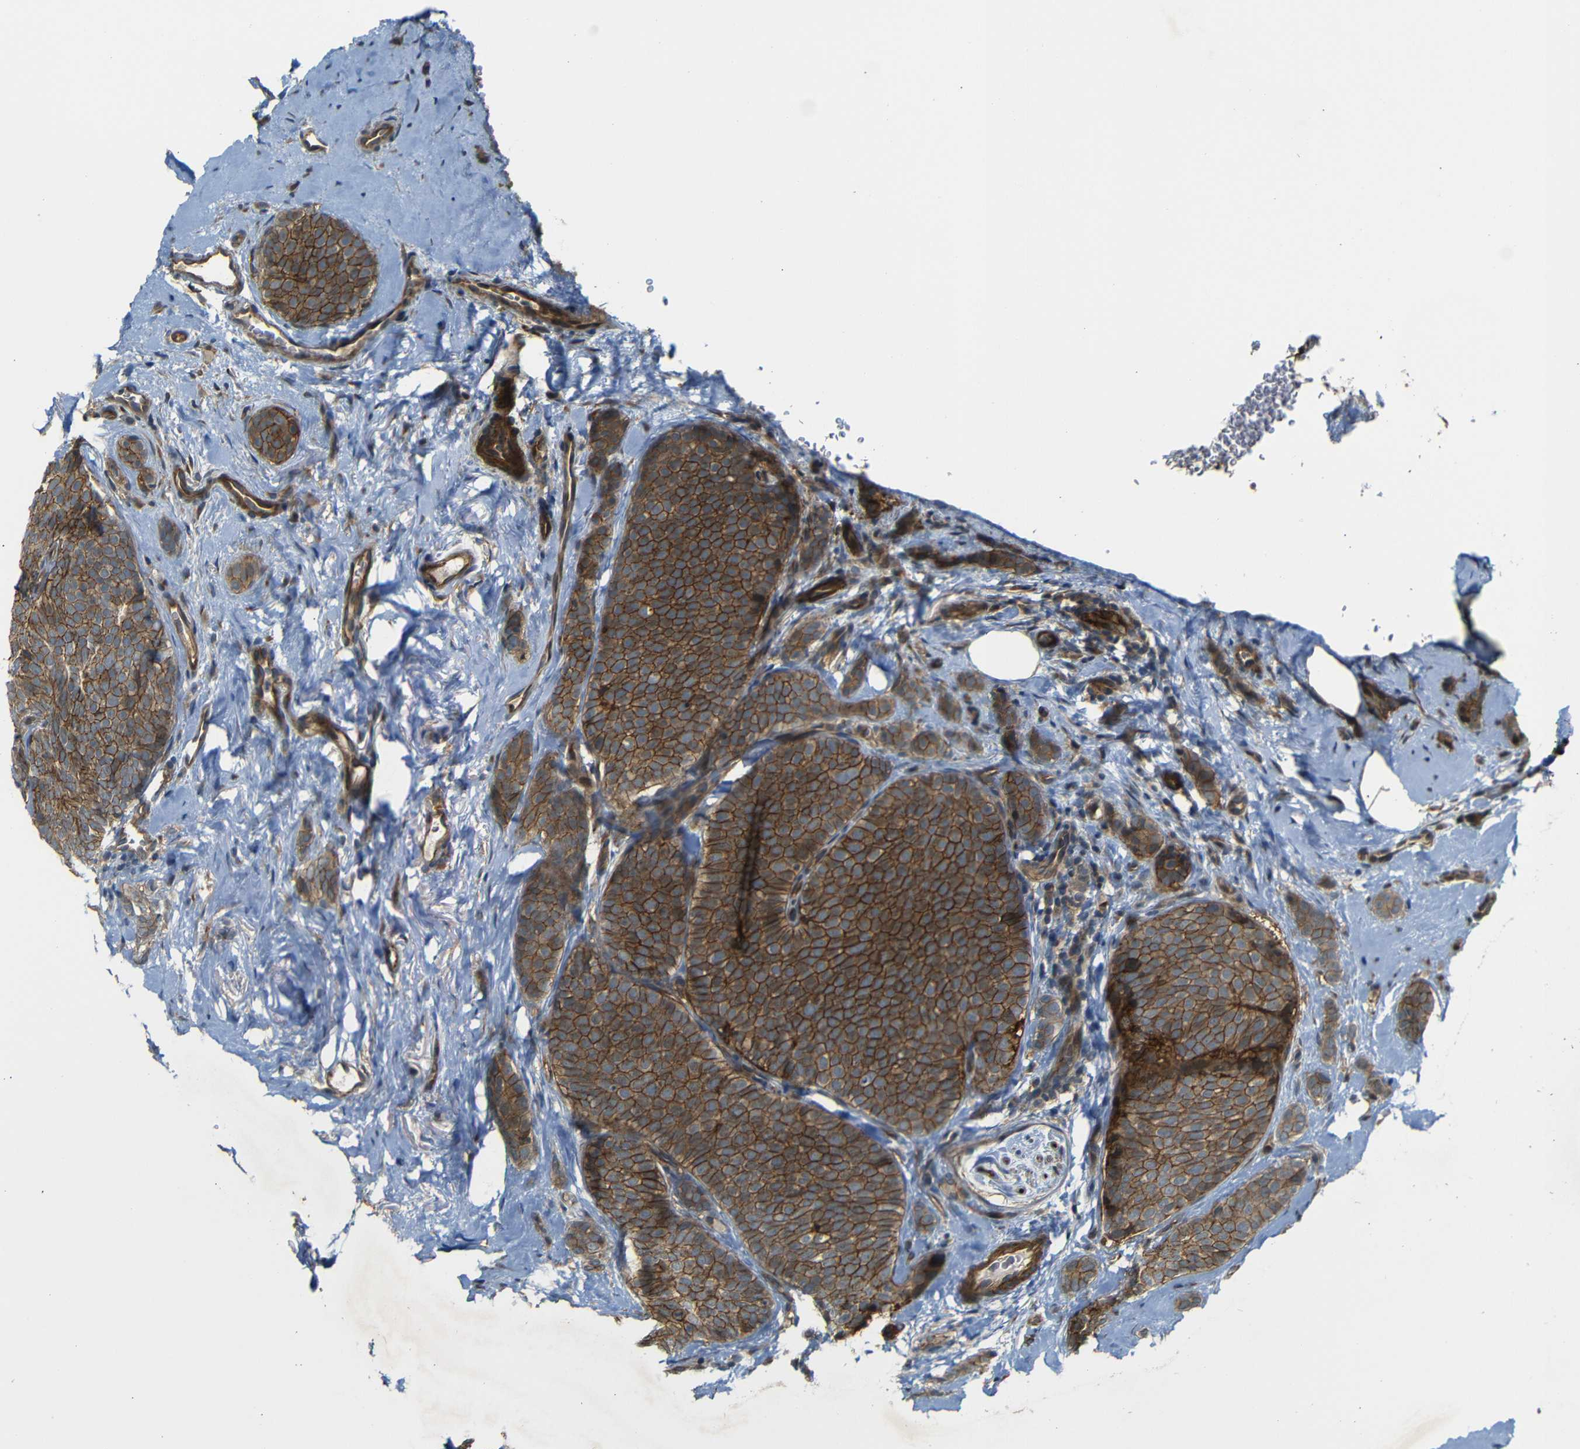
{"staining": {"intensity": "strong", "quantity": ">75%", "location": "cytoplasmic/membranous"}, "tissue": "breast cancer", "cell_type": "Tumor cells", "image_type": "cancer", "snomed": [{"axis": "morphology", "description": "Lobular carcinoma"}, {"axis": "topography", "description": "Skin"}, {"axis": "topography", "description": "Breast"}], "caption": "Protein analysis of breast cancer tissue reveals strong cytoplasmic/membranous staining in about >75% of tumor cells. (DAB (3,3'-diaminobenzidine) = brown stain, brightfield microscopy at high magnification).", "gene": "RELL1", "patient": {"sex": "female", "age": 46}}